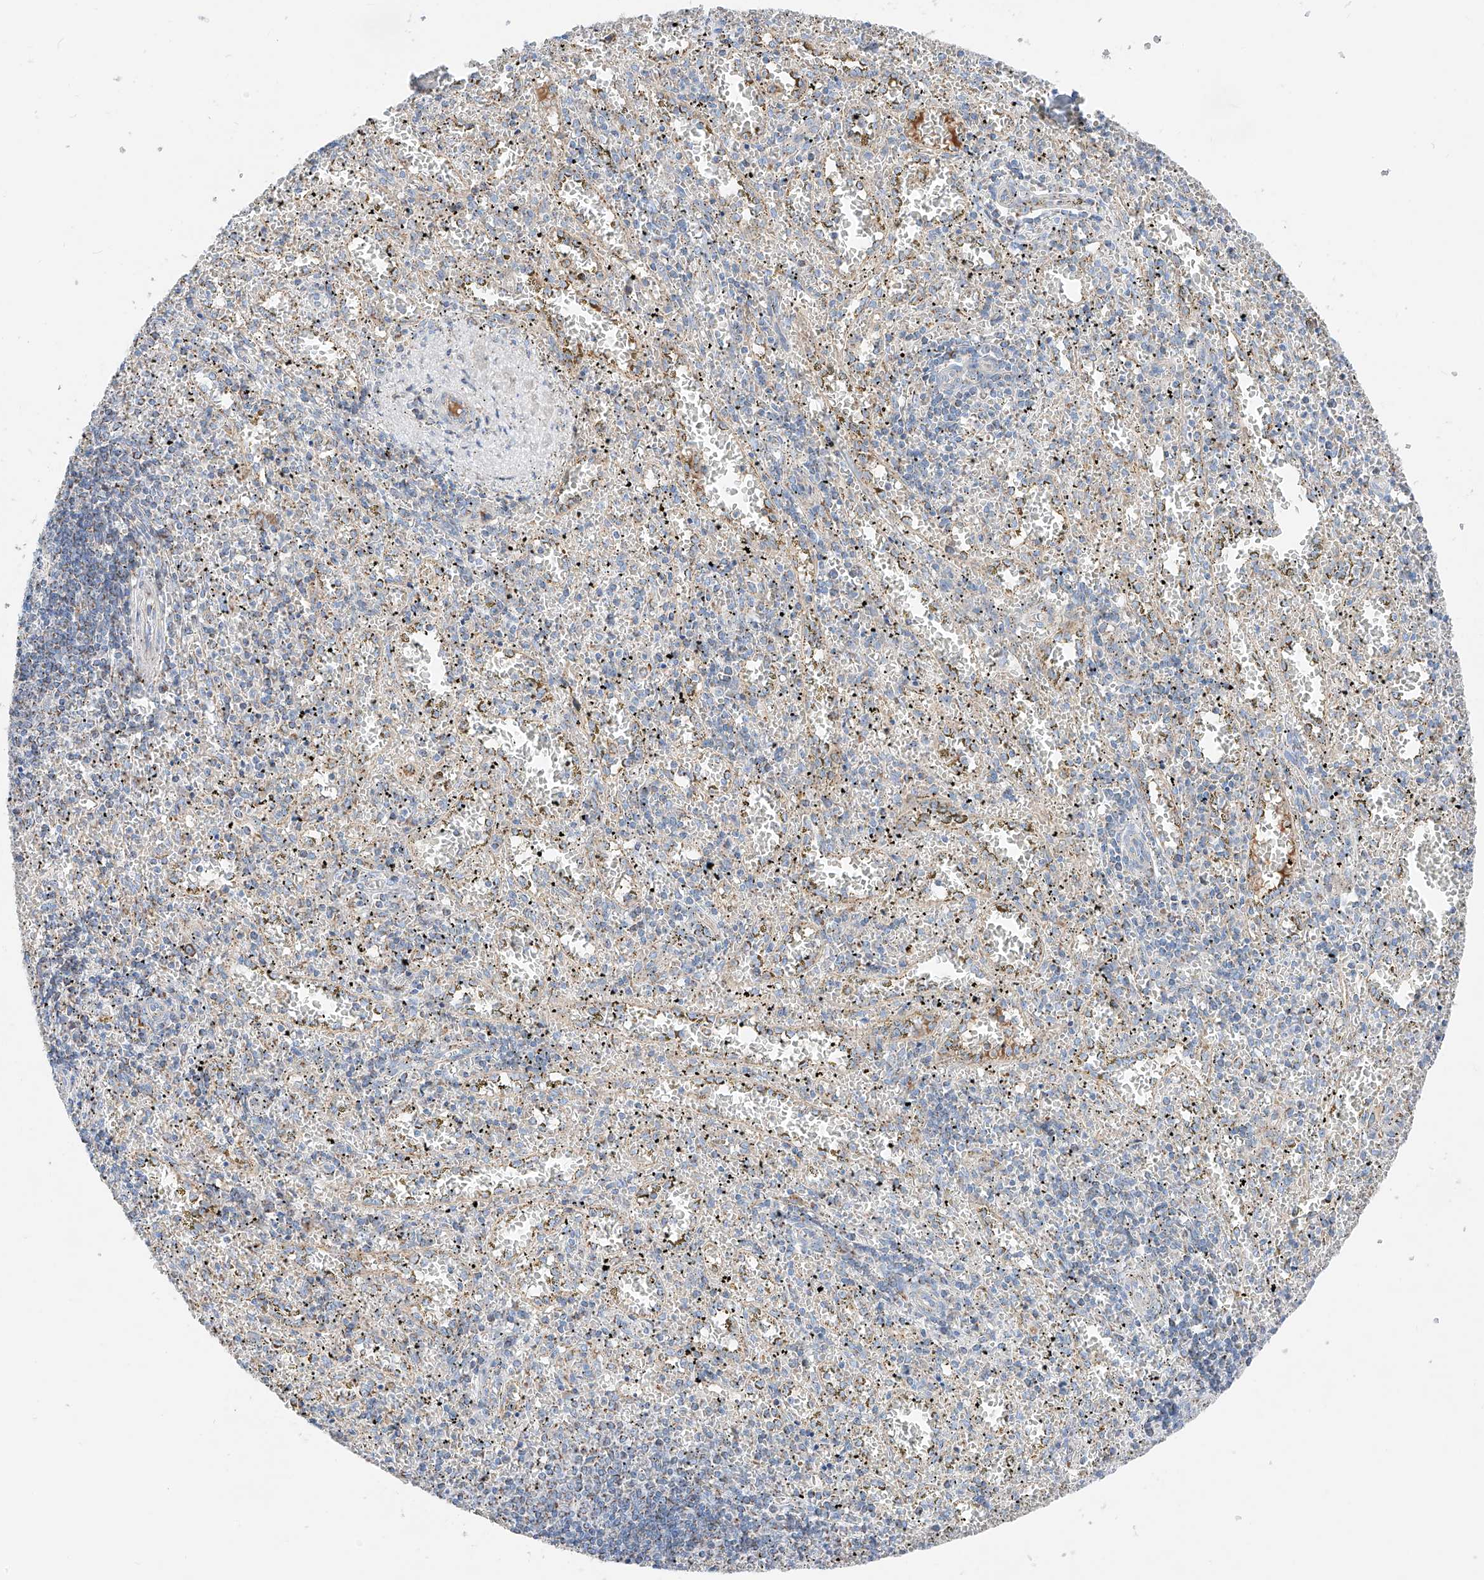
{"staining": {"intensity": "moderate", "quantity": "<25%", "location": "cytoplasmic/membranous"}, "tissue": "spleen", "cell_type": "Cells in red pulp", "image_type": "normal", "snomed": [{"axis": "morphology", "description": "Normal tissue, NOS"}, {"axis": "topography", "description": "Spleen"}], "caption": "Protein expression analysis of normal spleen demonstrates moderate cytoplasmic/membranous expression in about <25% of cells in red pulp. The staining is performed using DAB brown chromogen to label protein expression. The nuclei are counter-stained blue using hematoxylin.", "gene": "MRAP", "patient": {"sex": "male", "age": 11}}